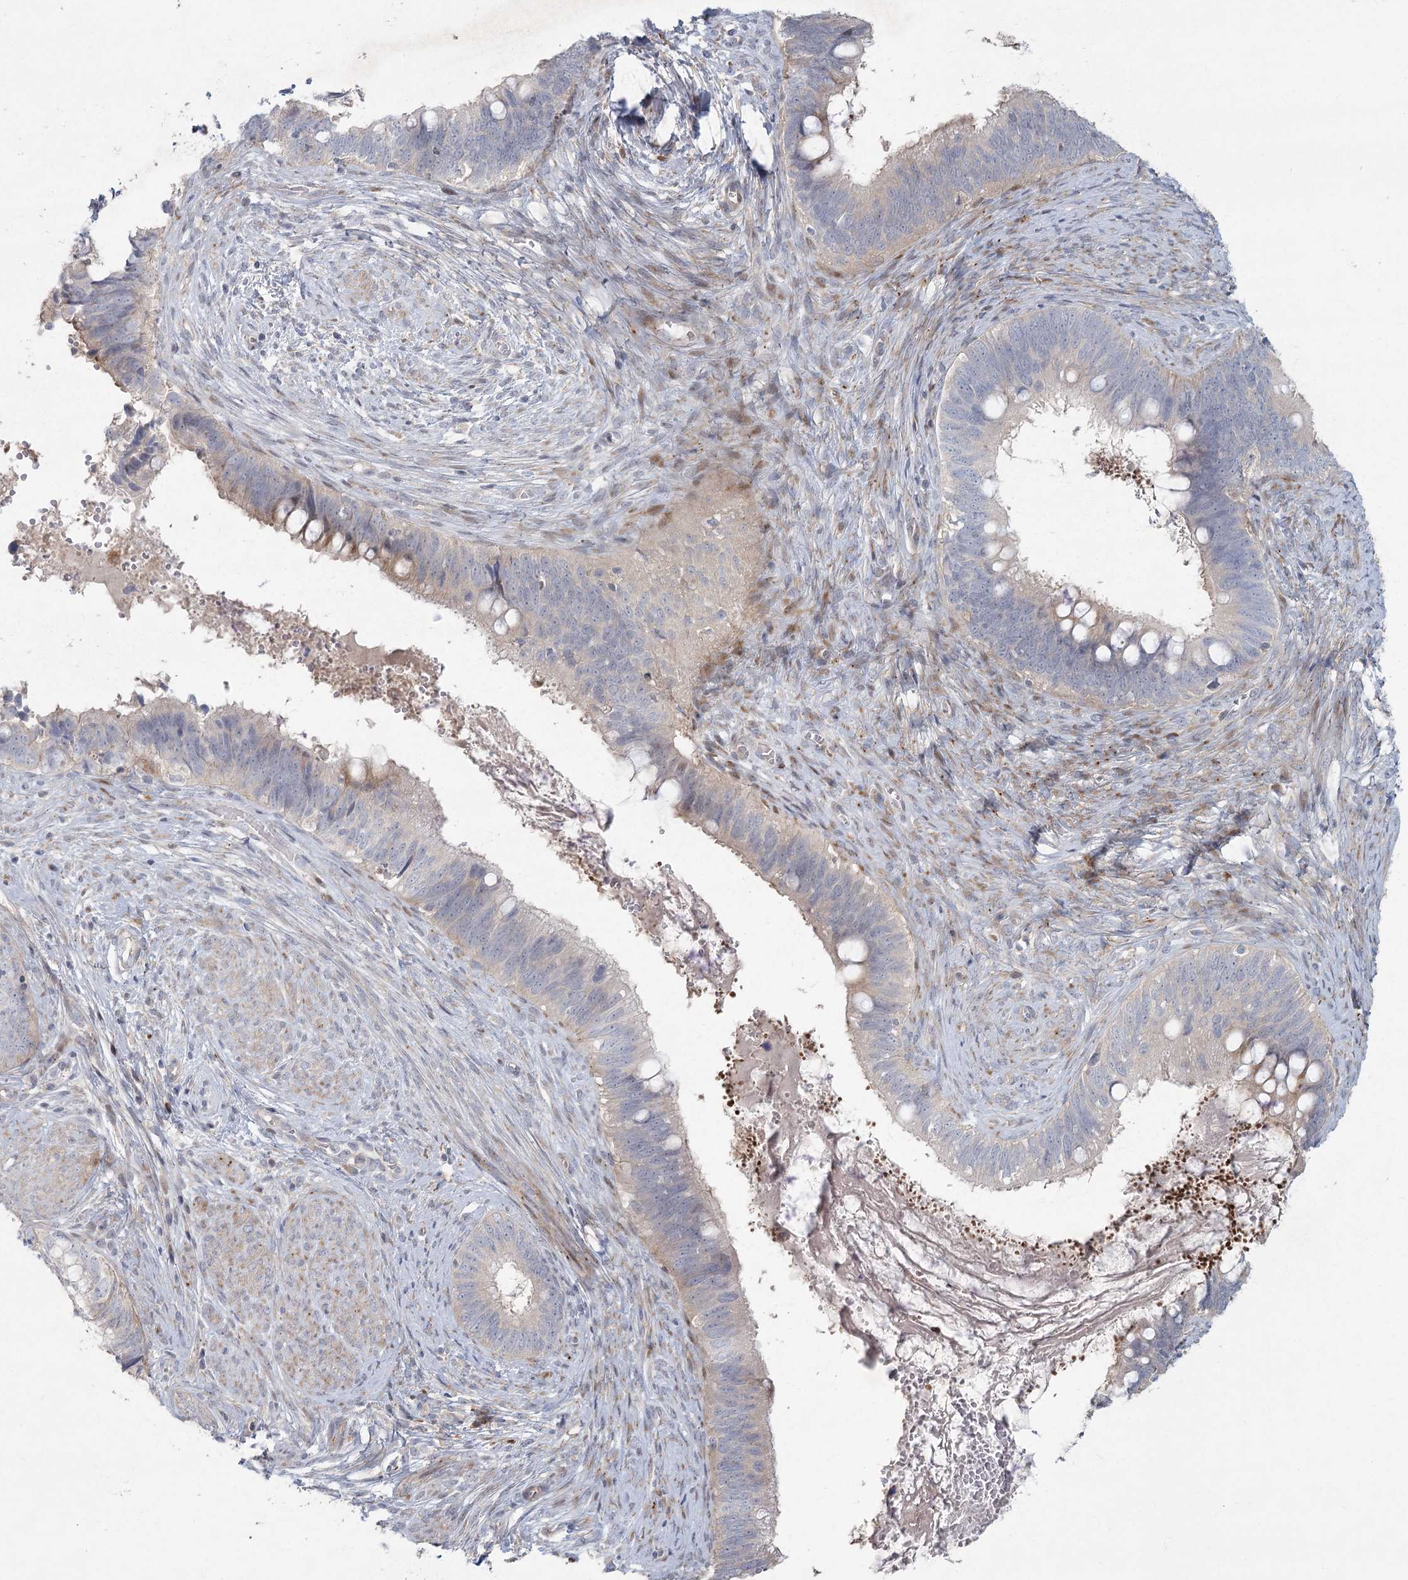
{"staining": {"intensity": "moderate", "quantity": "<25%", "location": "cytoplasmic/membranous"}, "tissue": "cervical cancer", "cell_type": "Tumor cells", "image_type": "cancer", "snomed": [{"axis": "morphology", "description": "Adenocarcinoma, NOS"}, {"axis": "topography", "description": "Cervix"}], "caption": "Cervical adenocarcinoma tissue shows moderate cytoplasmic/membranous staining in approximately <25% of tumor cells", "gene": "FAM110C", "patient": {"sex": "female", "age": 42}}